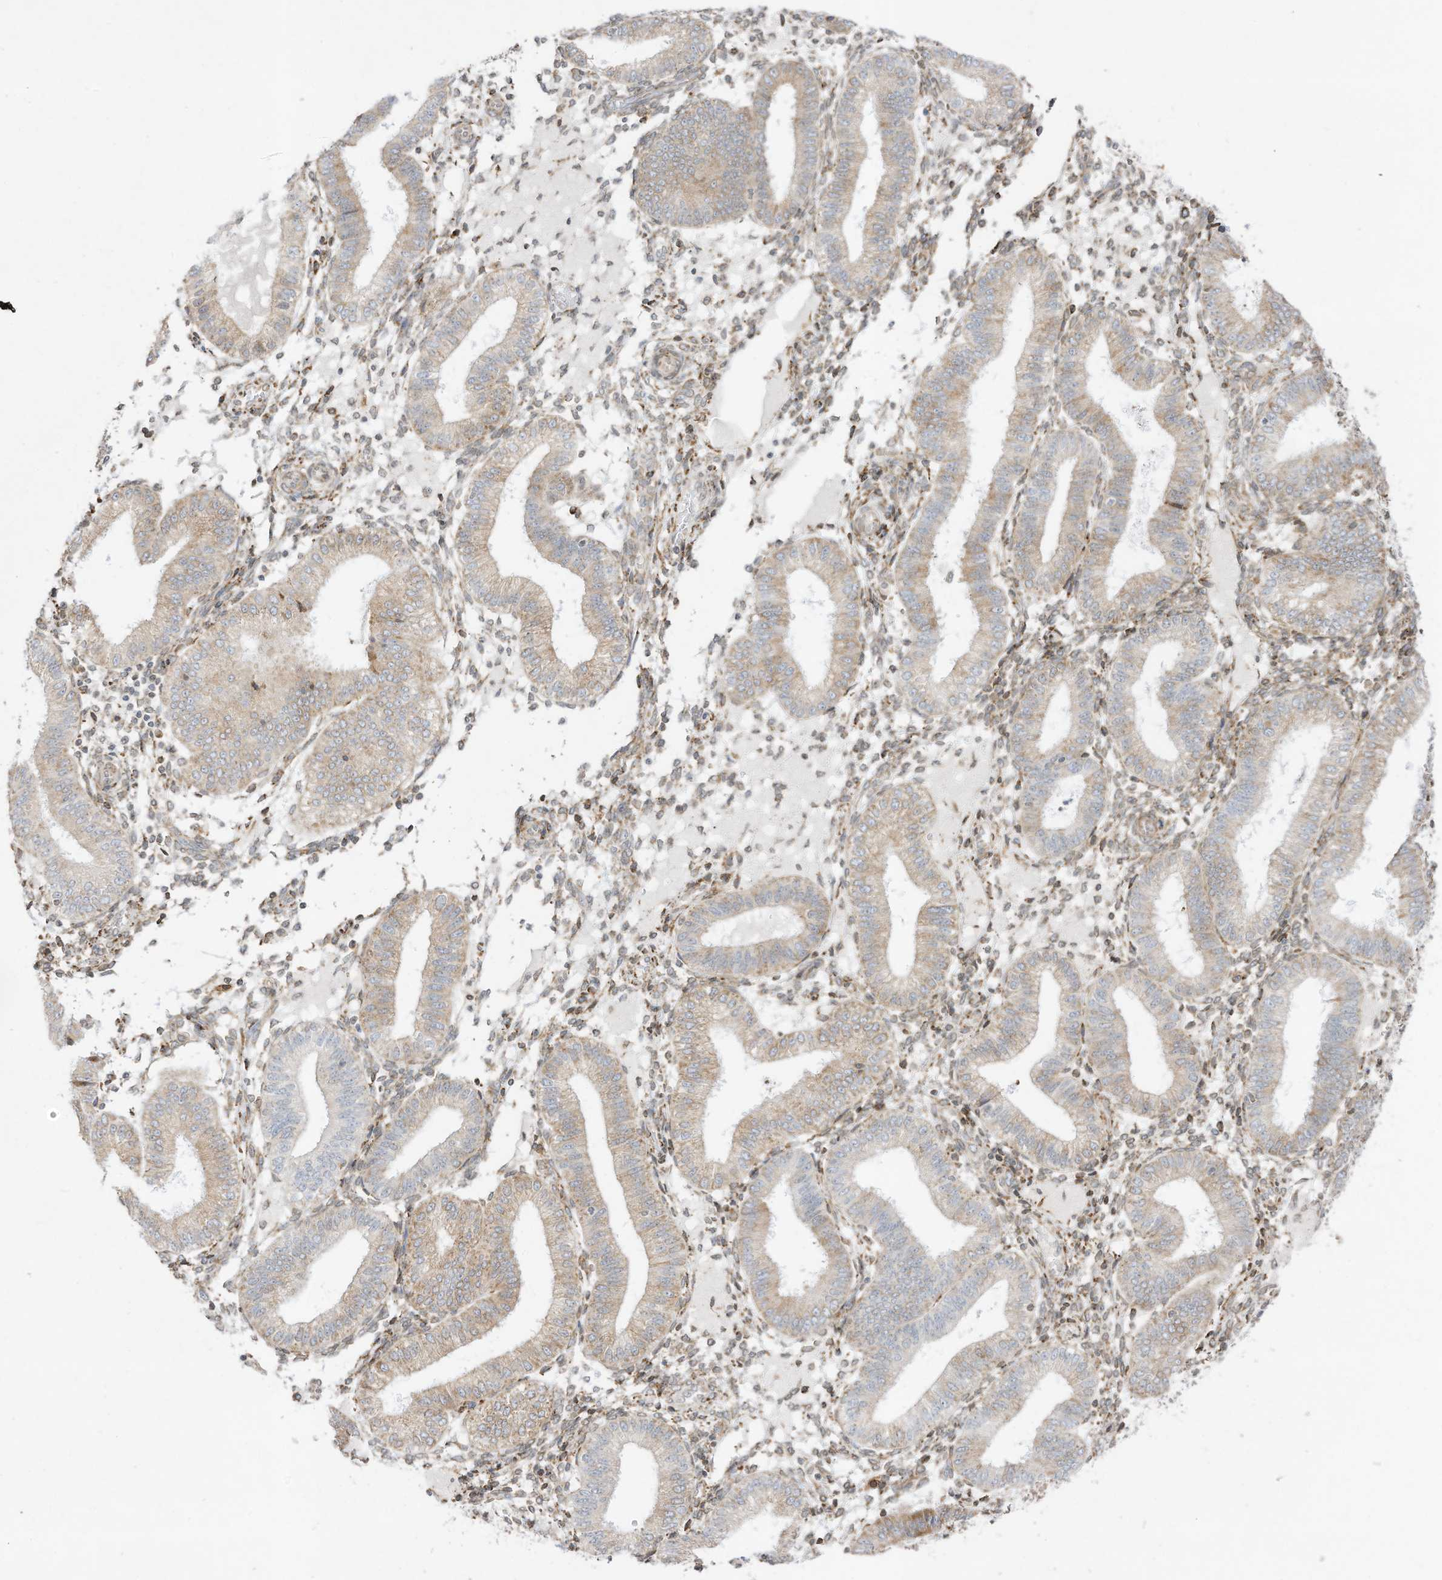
{"staining": {"intensity": "weak", "quantity": "<25%", "location": "cytoplasmic/membranous"}, "tissue": "endometrium", "cell_type": "Cells in endometrial stroma", "image_type": "normal", "snomed": [{"axis": "morphology", "description": "Normal tissue, NOS"}, {"axis": "topography", "description": "Endometrium"}], "caption": "An immunohistochemistry histopathology image of unremarkable endometrium is shown. There is no staining in cells in endometrial stroma of endometrium. The staining was performed using DAB (3,3'-diaminobenzidine) to visualize the protein expression in brown, while the nuclei were stained in blue with hematoxylin (Magnification: 20x).", "gene": "PTK6", "patient": {"sex": "female", "age": 39}}